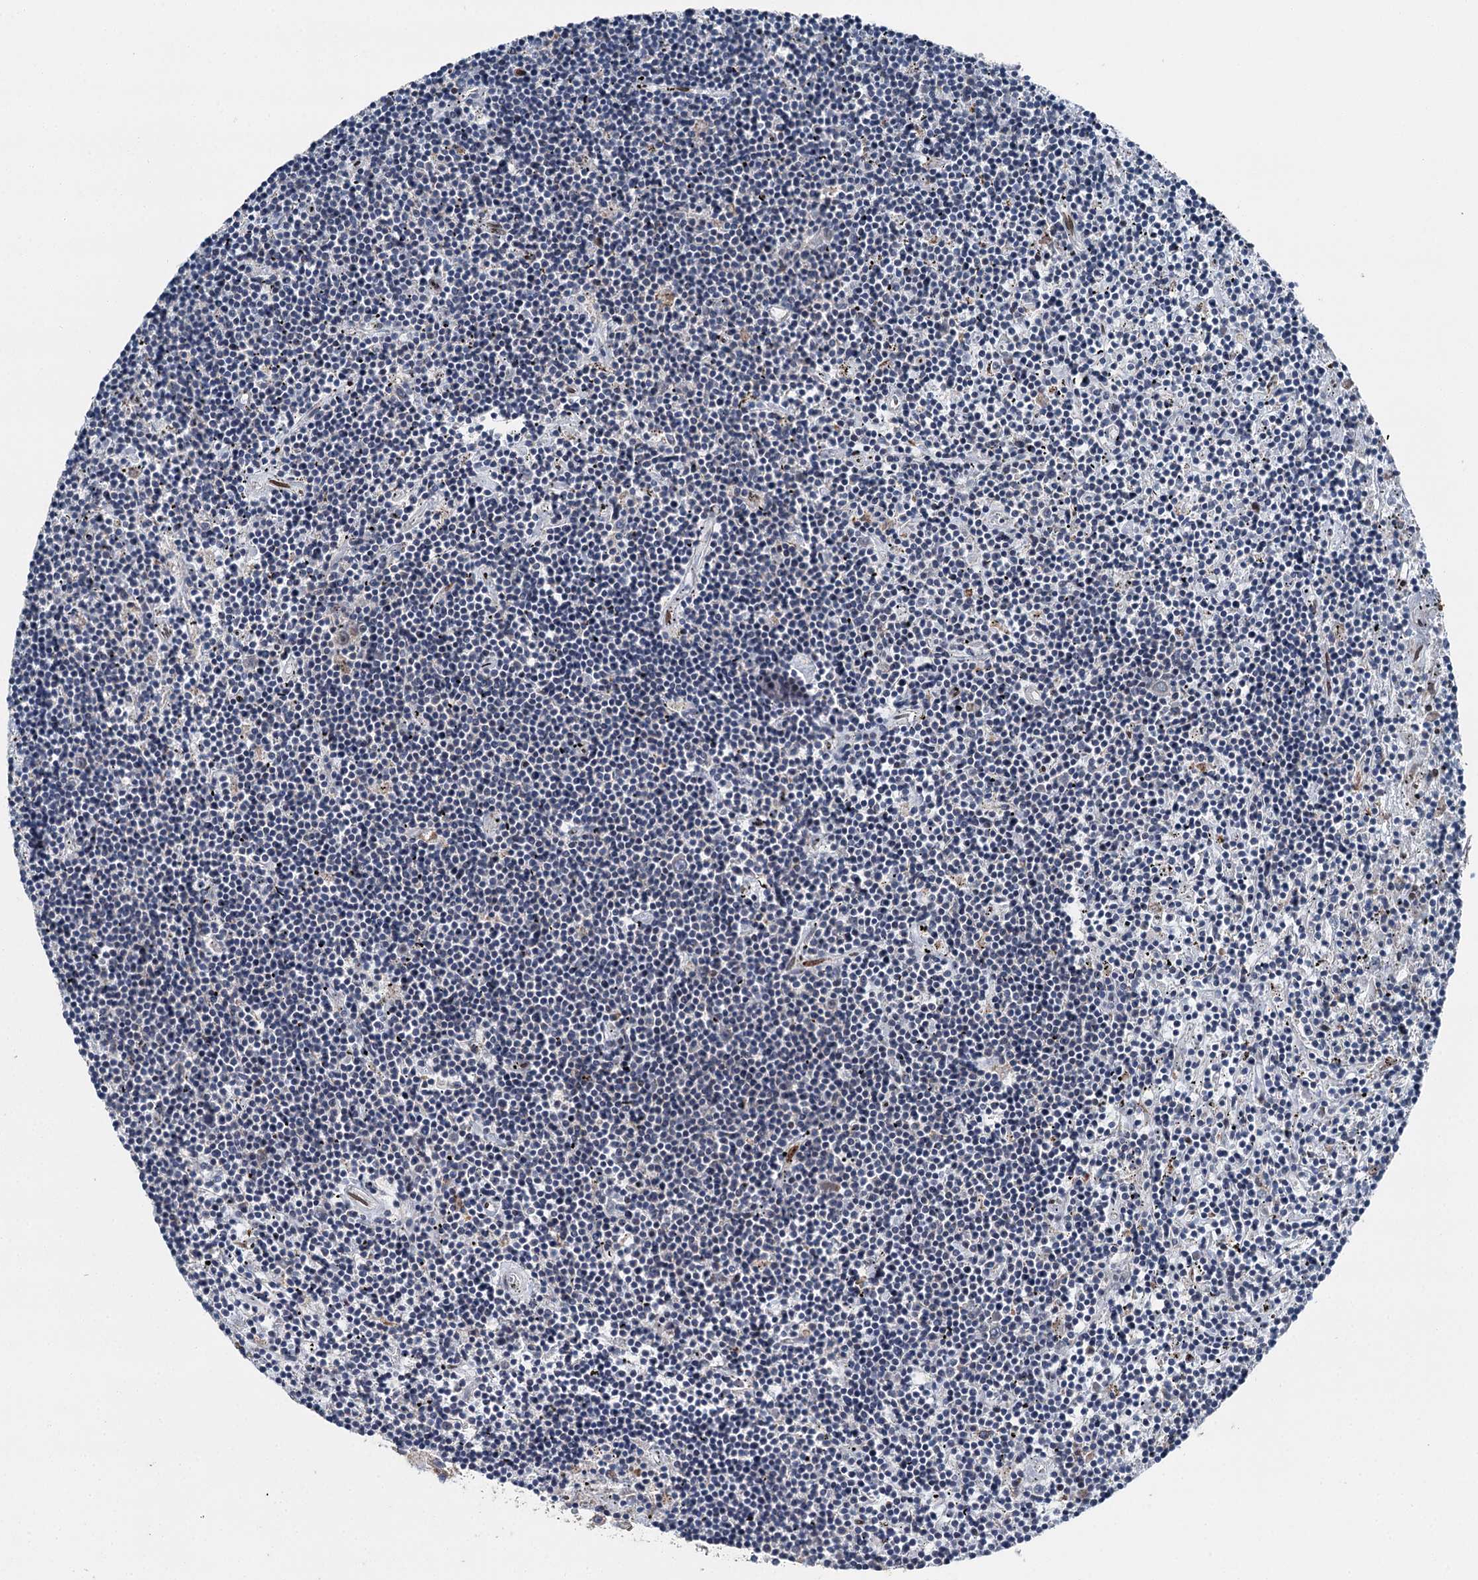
{"staining": {"intensity": "negative", "quantity": "none", "location": "none"}, "tissue": "lymphoma", "cell_type": "Tumor cells", "image_type": "cancer", "snomed": [{"axis": "morphology", "description": "Malignant lymphoma, non-Hodgkin's type, Low grade"}, {"axis": "topography", "description": "Spleen"}], "caption": "Lymphoma stained for a protein using immunohistochemistry demonstrates no expression tumor cells.", "gene": "MRPL14", "patient": {"sex": "male", "age": 76}}